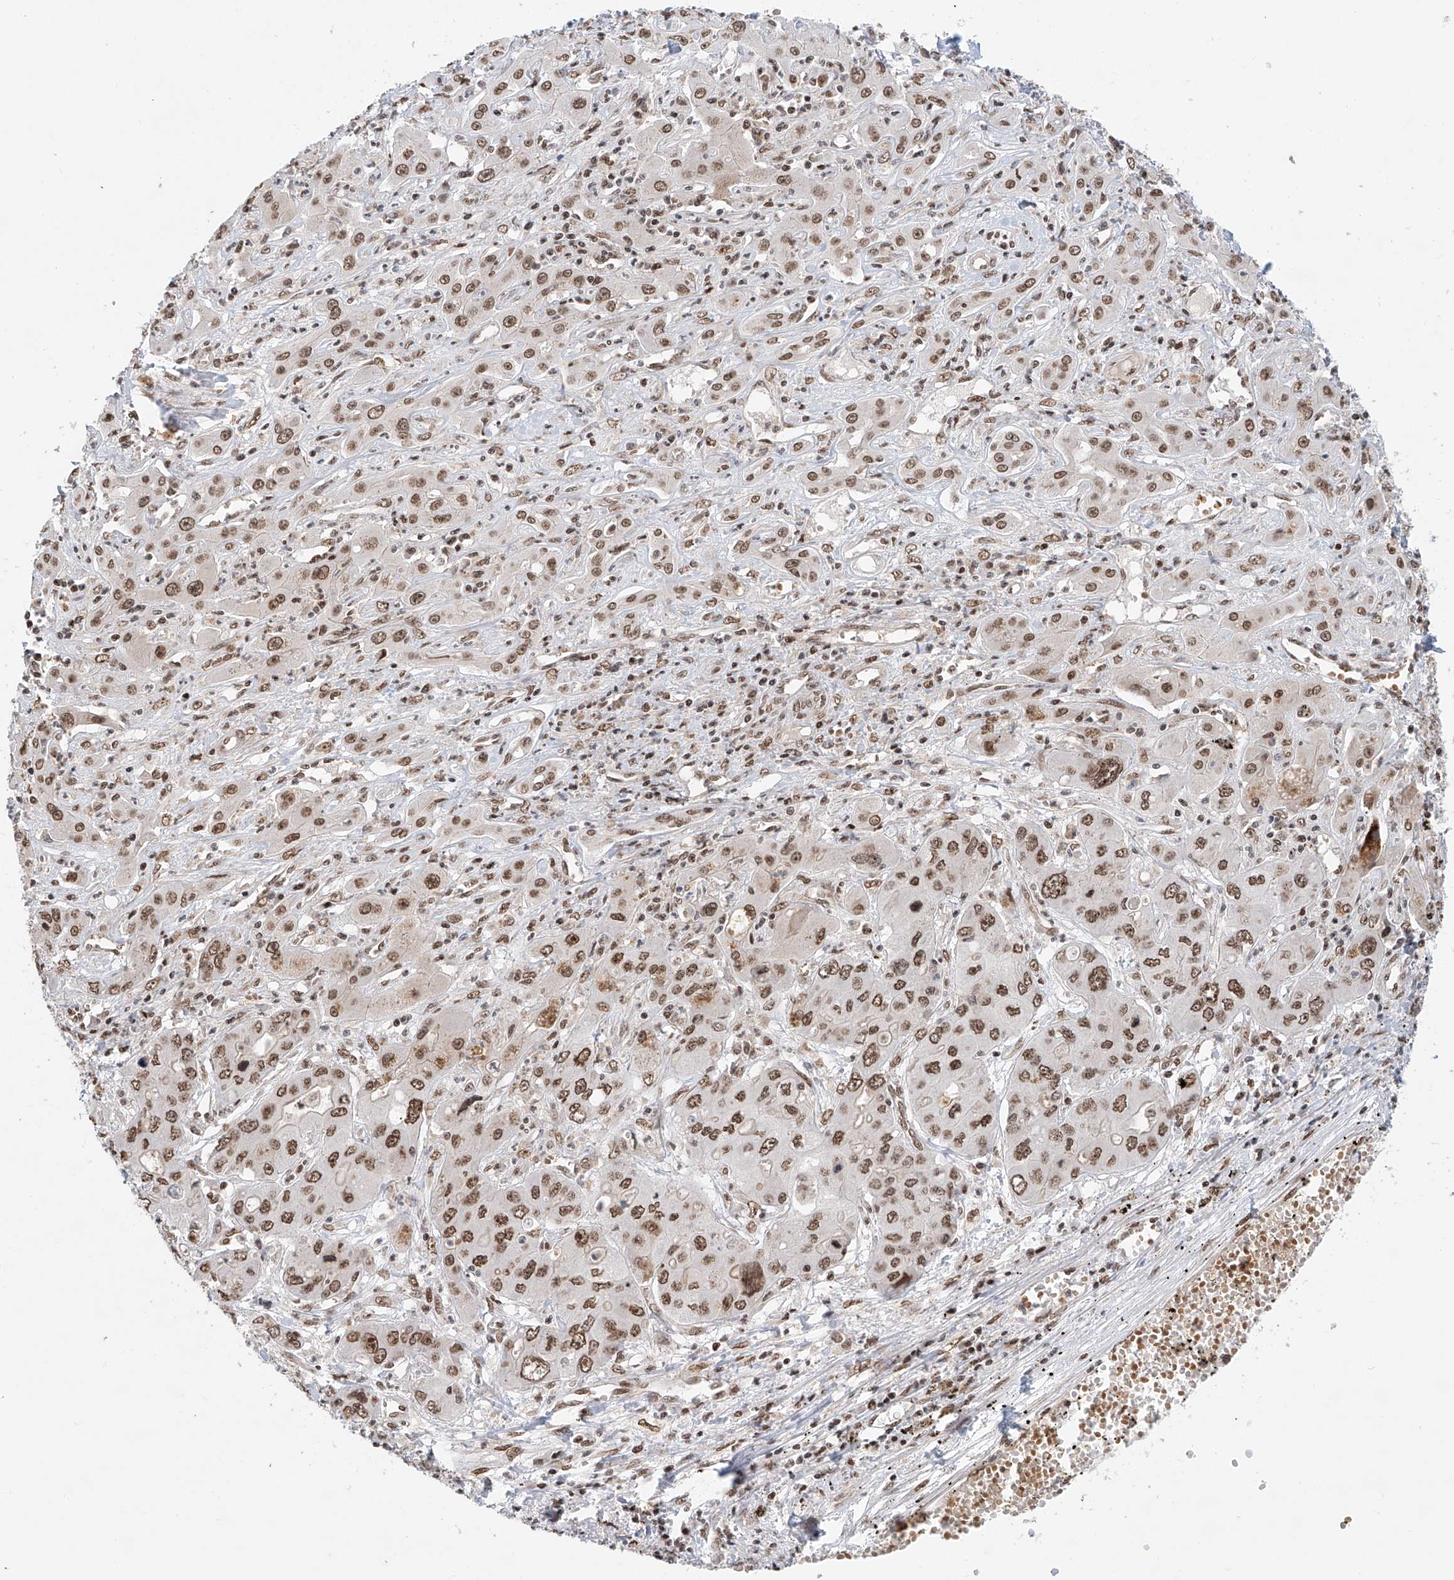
{"staining": {"intensity": "moderate", "quantity": ">75%", "location": "nuclear"}, "tissue": "liver cancer", "cell_type": "Tumor cells", "image_type": "cancer", "snomed": [{"axis": "morphology", "description": "Cholangiocarcinoma"}, {"axis": "topography", "description": "Liver"}], "caption": "The histopathology image shows a brown stain indicating the presence of a protein in the nuclear of tumor cells in cholangiocarcinoma (liver).", "gene": "ZNF470", "patient": {"sex": "male", "age": 67}}